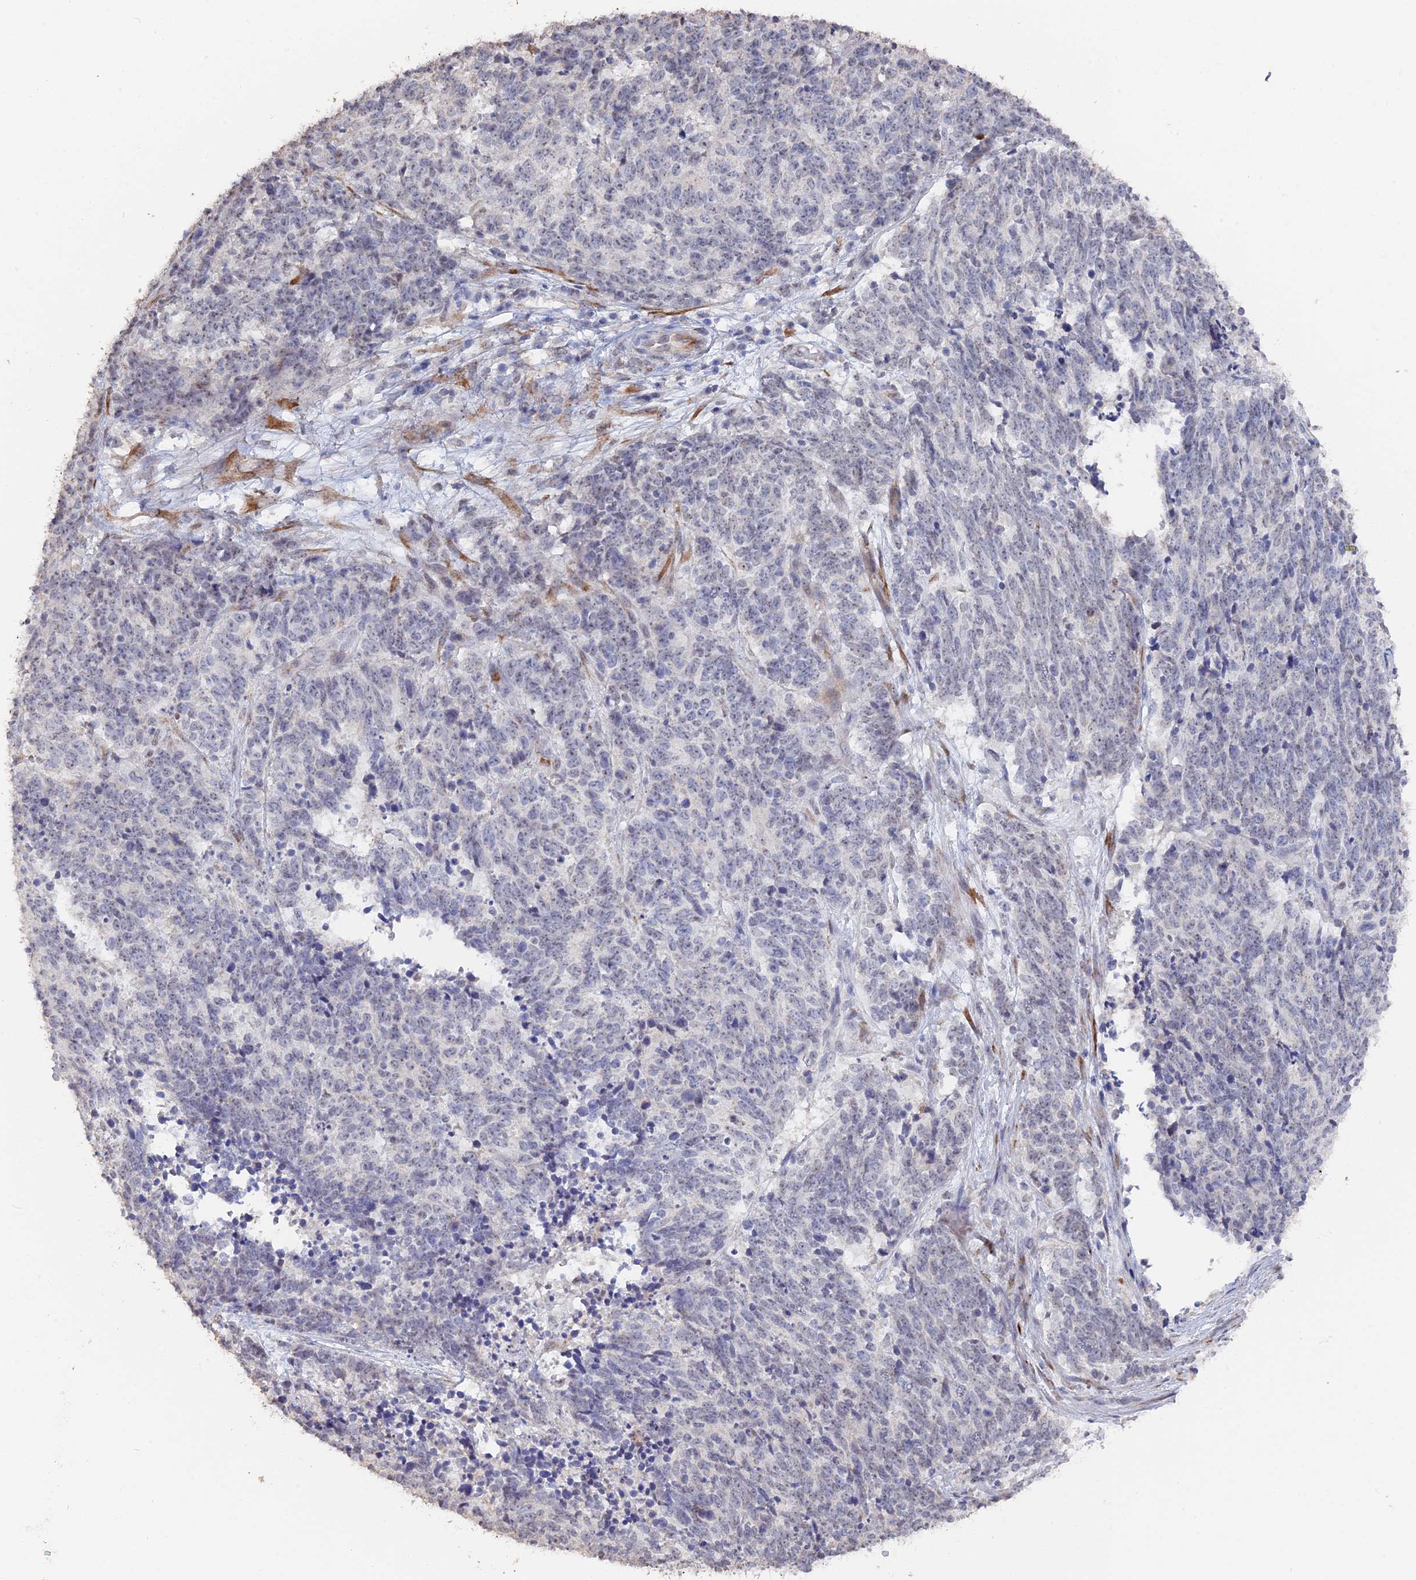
{"staining": {"intensity": "negative", "quantity": "none", "location": "none"}, "tissue": "cervical cancer", "cell_type": "Tumor cells", "image_type": "cancer", "snomed": [{"axis": "morphology", "description": "Squamous cell carcinoma, NOS"}, {"axis": "topography", "description": "Cervix"}], "caption": "An image of human cervical cancer (squamous cell carcinoma) is negative for staining in tumor cells.", "gene": "SEMG2", "patient": {"sex": "female", "age": 29}}